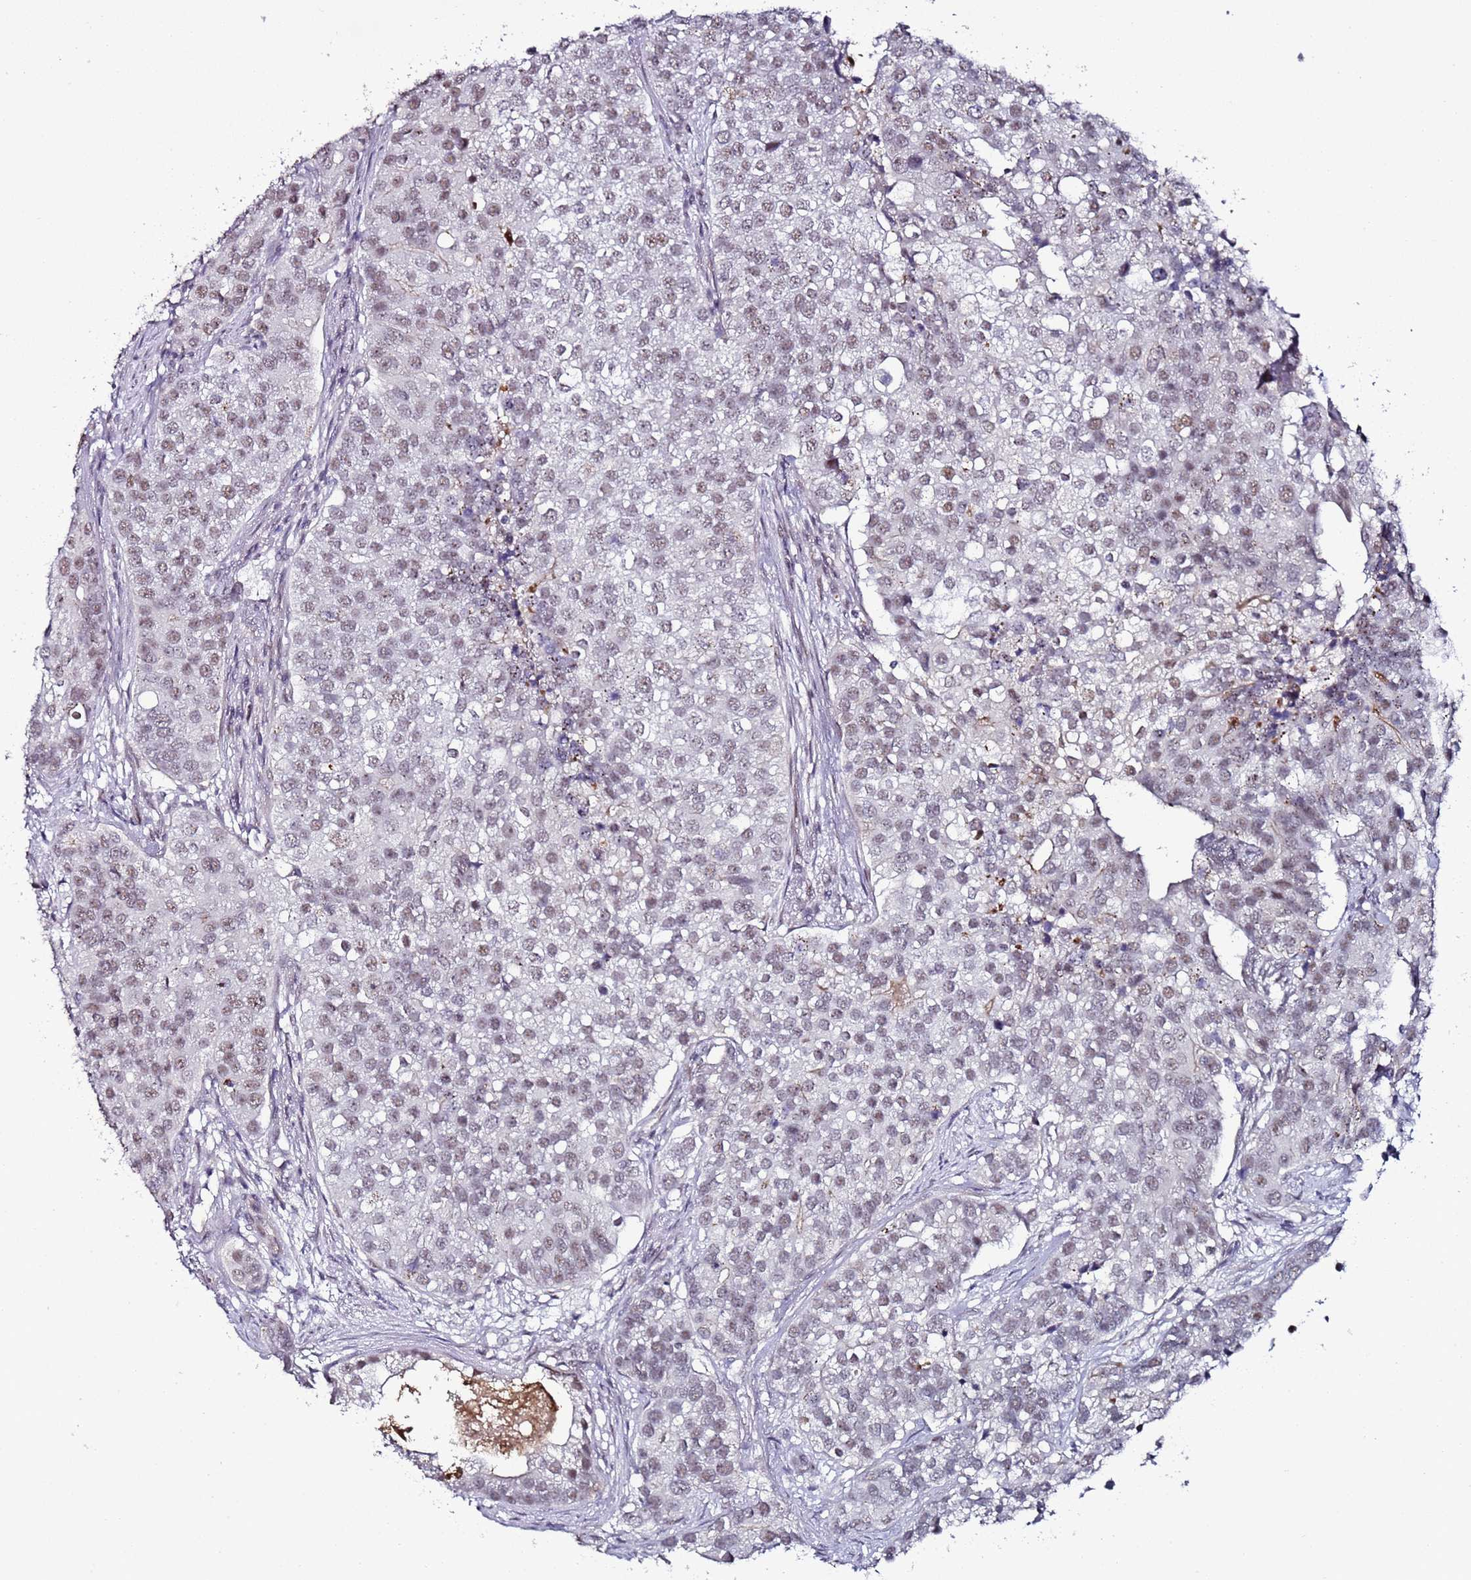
{"staining": {"intensity": "weak", "quantity": "<25%", "location": "nuclear"}, "tissue": "prostate cancer", "cell_type": "Tumor cells", "image_type": "cancer", "snomed": [{"axis": "morphology", "description": "Adenocarcinoma, High grade"}, {"axis": "topography", "description": "Prostate"}], "caption": "Human prostate cancer (adenocarcinoma (high-grade)) stained for a protein using immunohistochemistry (IHC) displays no staining in tumor cells.", "gene": "PSMA7", "patient": {"sex": "male", "age": 62}}